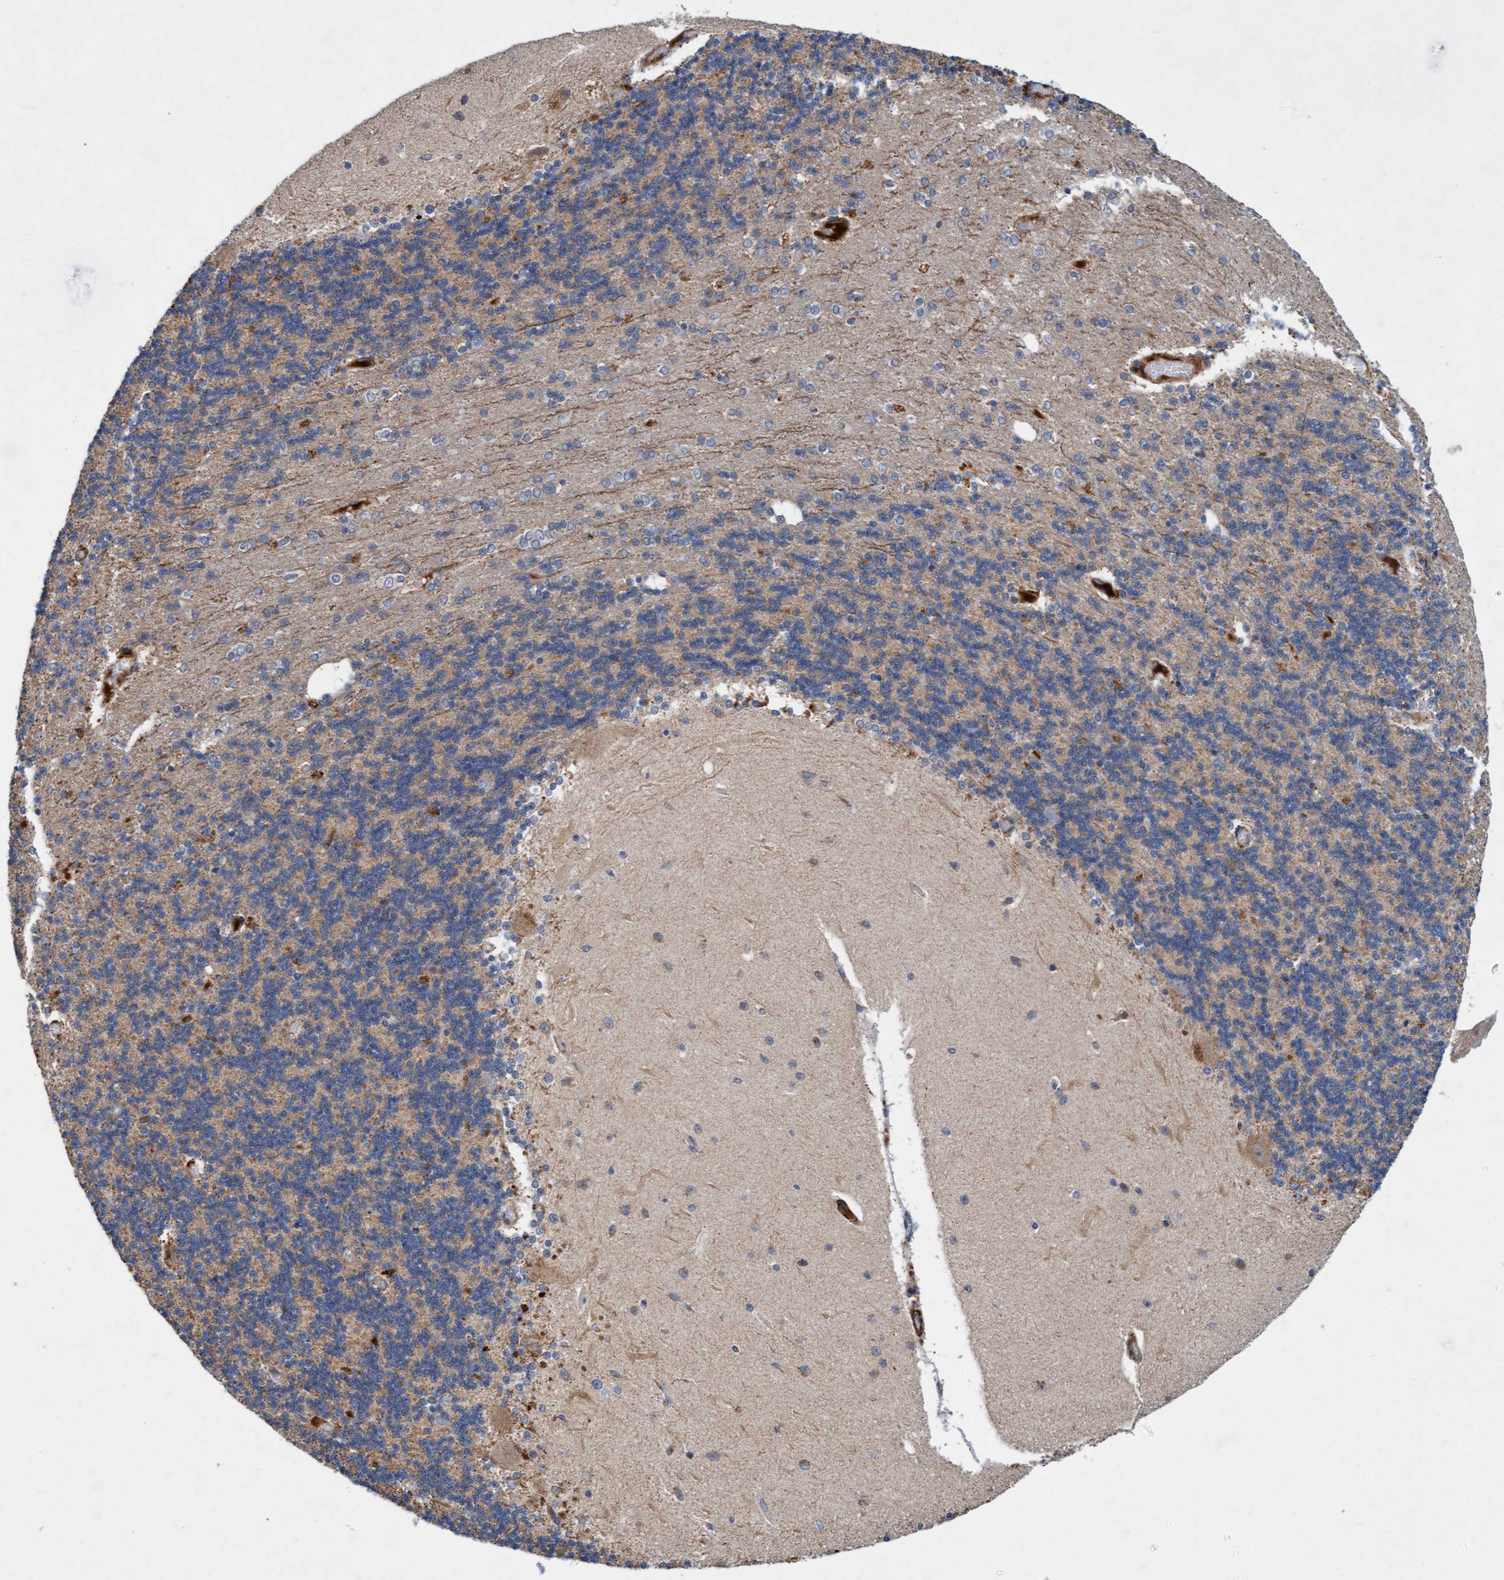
{"staining": {"intensity": "weak", "quantity": ">75%", "location": "cytoplasmic/membranous"}, "tissue": "cerebellum", "cell_type": "Cells in granular layer", "image_type": "normal", "snomed": [{"axis": "morphology", "description": "Normal tissue, NOS"}, {"axis": "topography", "description": "Cerebellum"}], "caption": "Protein expression analysis of benign cerebellum exhibits weak cytoplasmic/membranous staining in about >75% of cells in granular layer. (IHC, brightfield microscopy, high magnification).", "gene": "TMEM70", "patient": {"sex": "female", "age": 54}}